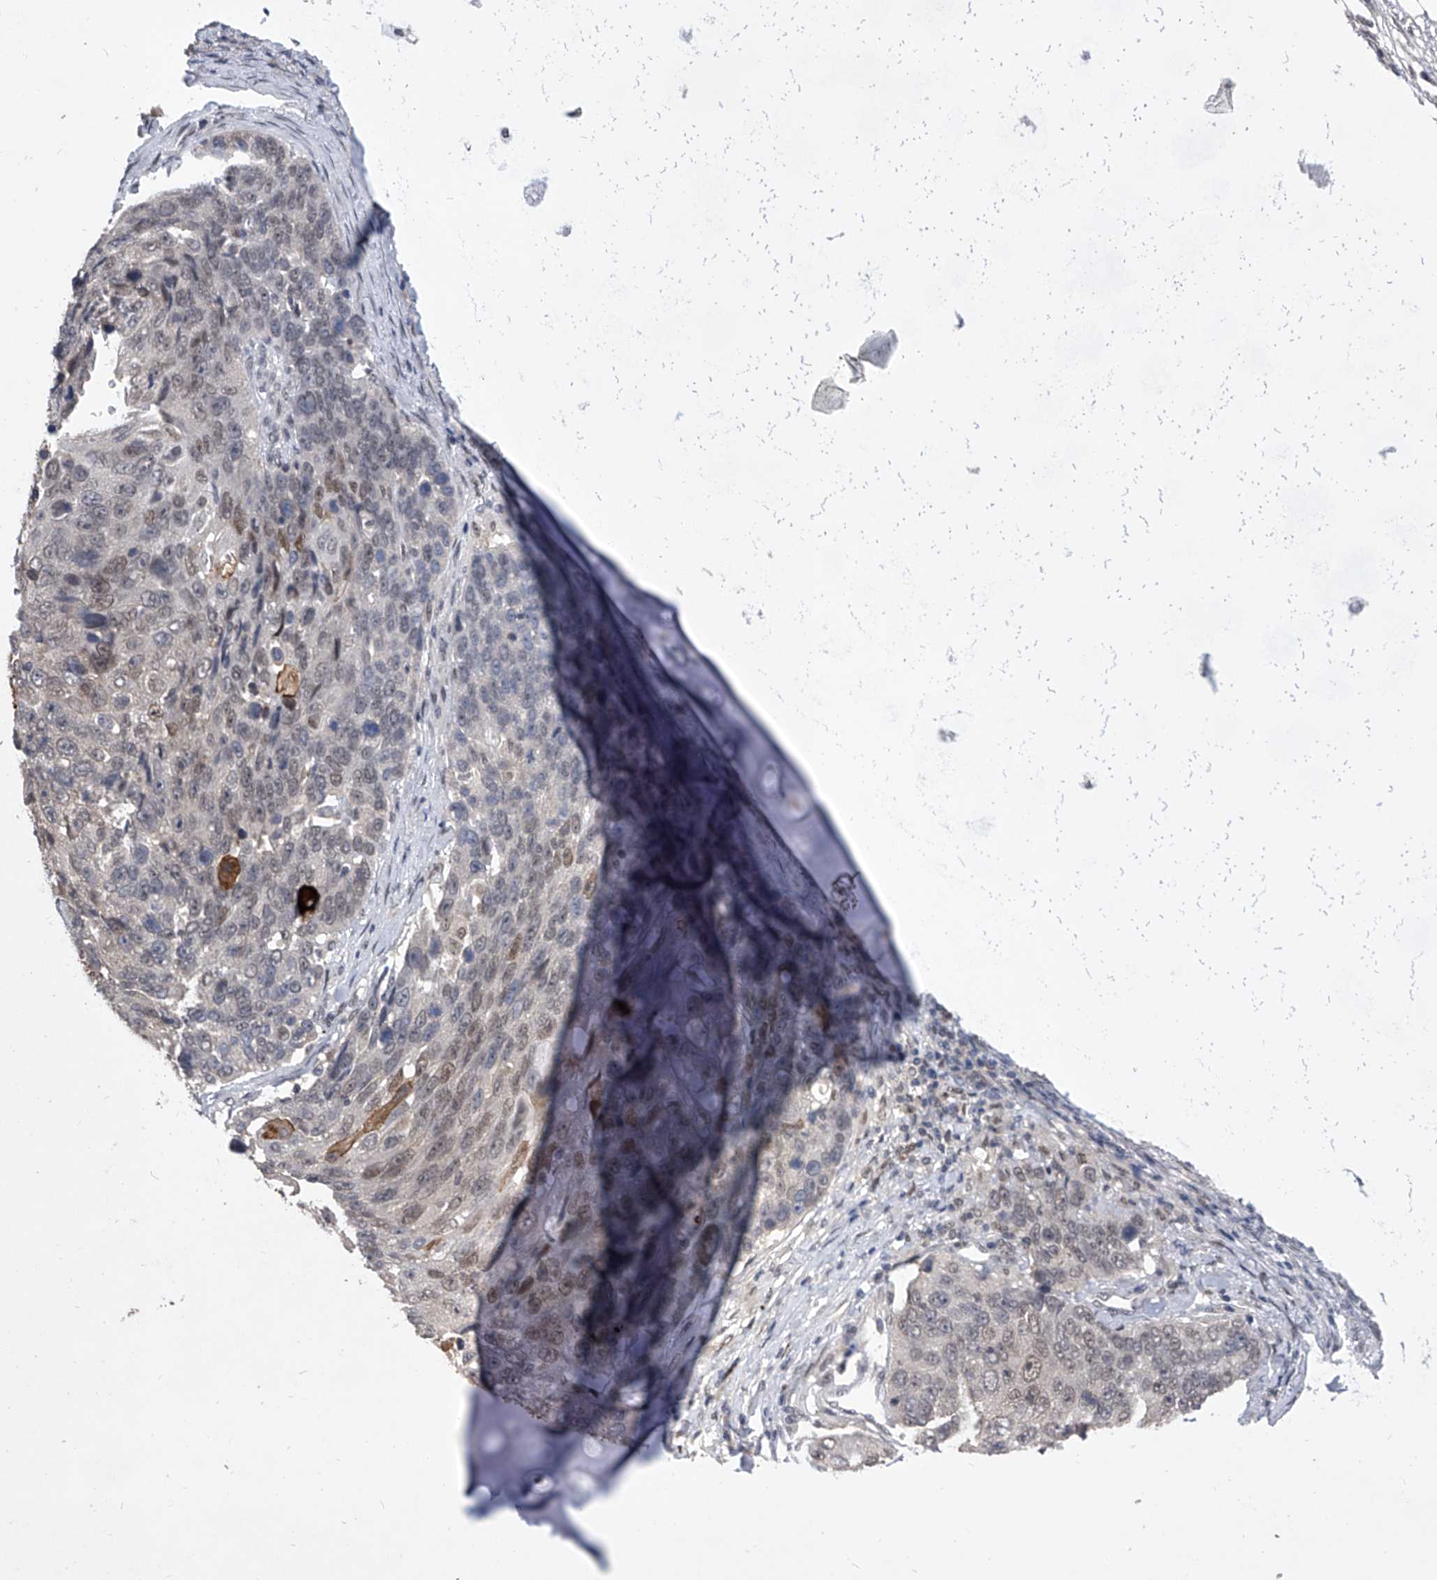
{"staining": {"intensity": "weak", "quantity": "<25%", "location": "nuclear"}, "tissue": "lung cancer", "cell_type": "Tumor cells", "image_type": "cancer", "snomed": [{"axis": "morphology", "description": "Squamous cell carcinoma, NOS"}, {"axis": "topography", "description": "Lung"}], "caption": "Protein analysis of squamous cell carcinoma (lung) demonstrates no significant expression in tumor cells.", "gene": "BHLHE23", "patient": {"sex": "male", "age": 66}}